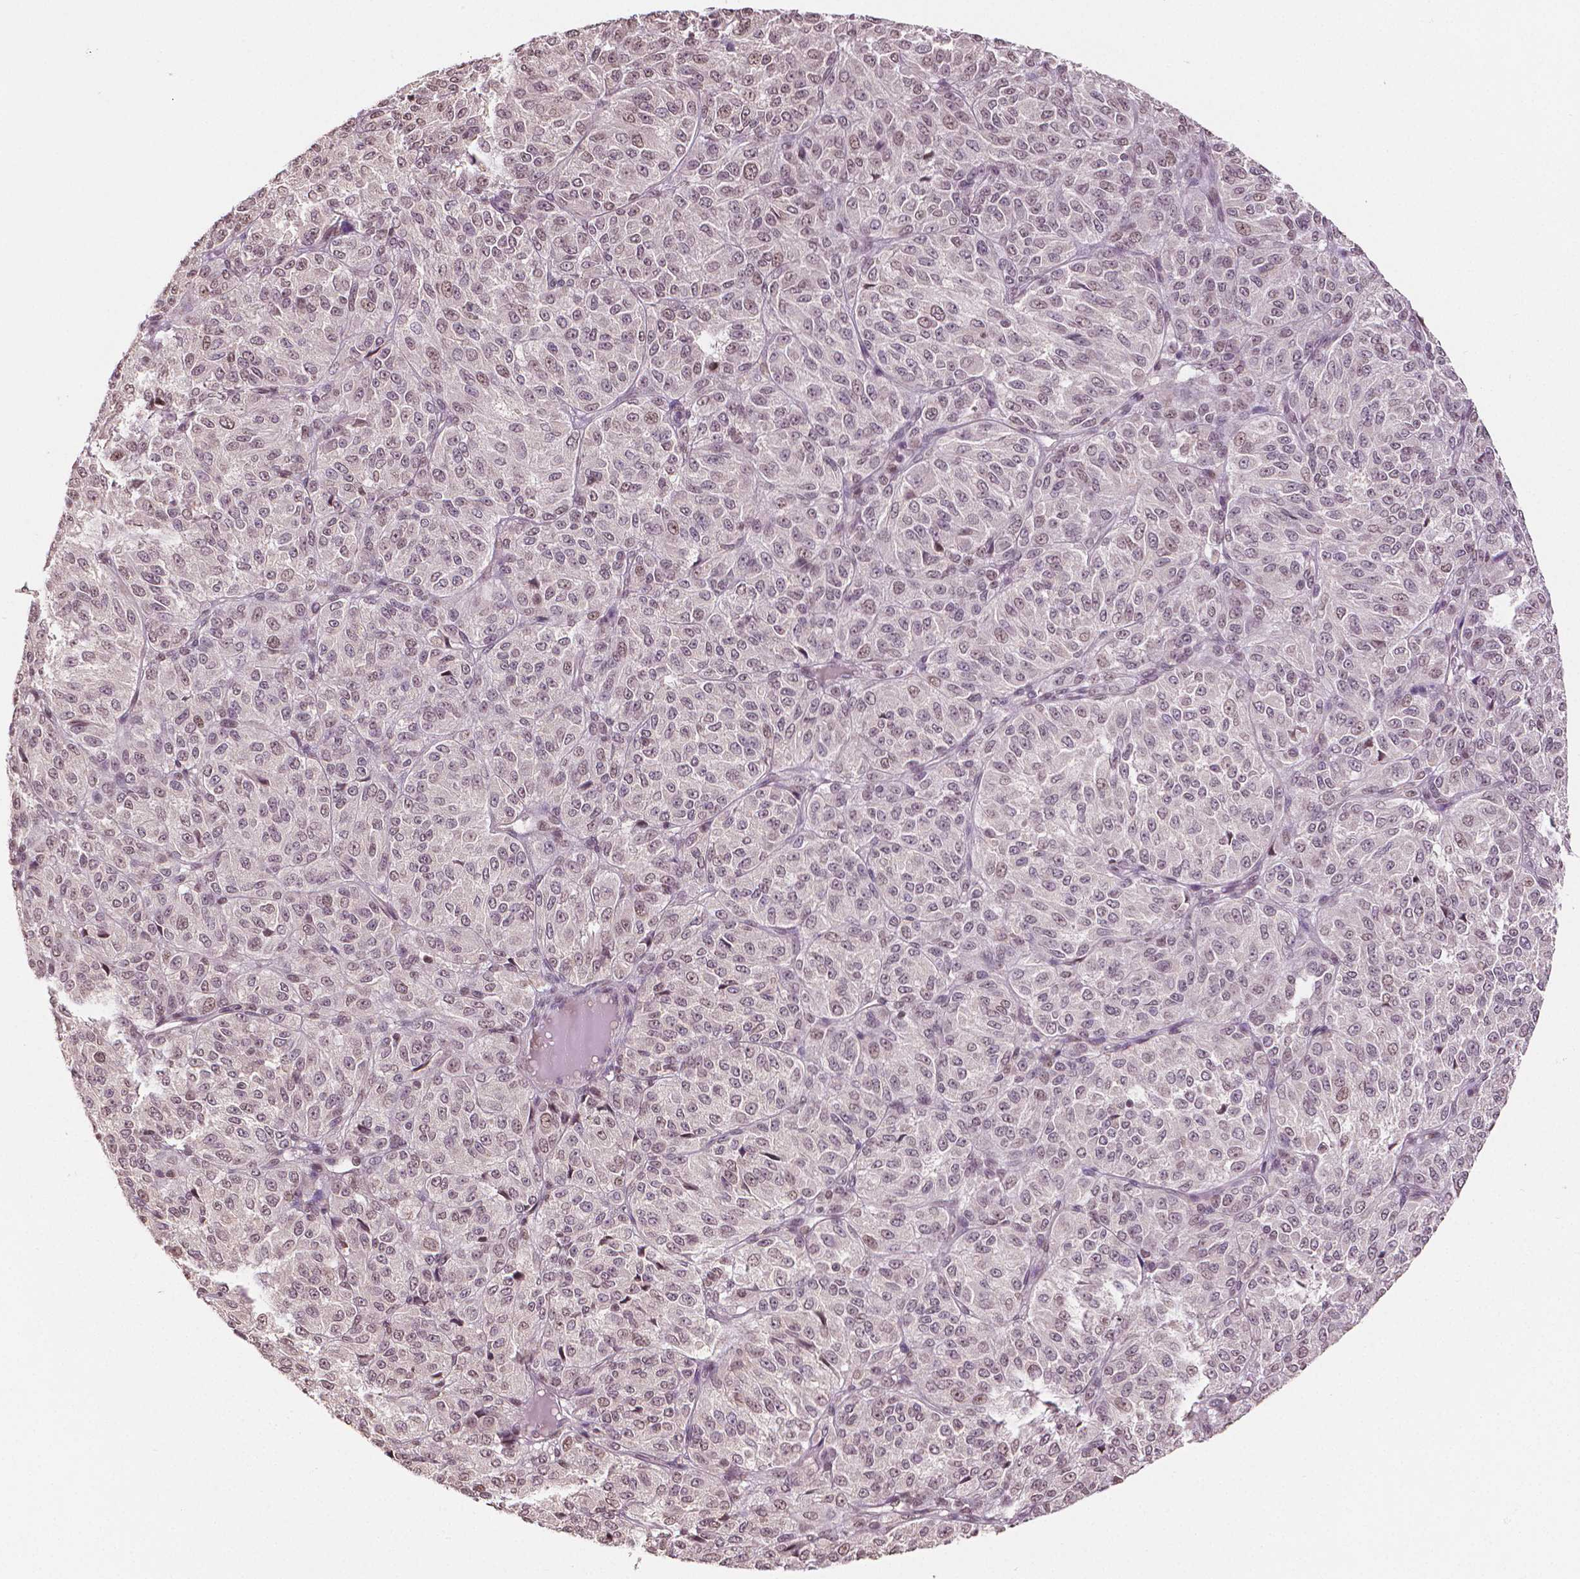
{"staining": {"intensity": "weak", "quantity": ">75%", "location": "nuclear"}, "tissue": "melanoma", "cell_type": "Tumor cells", "image_type": "cancer", "snomed": [{"axis": "morphology", "description": "Malignant melanoma, Metastatic site"}, {"axis": "topography", "description": "Brain"}], "caption": "Melanoma was stained to show a protein in brown. There is low levels of weak nuclear positivity in about >75% of tumor cells.", "gene": "DEK", "patient": {"sex": "female", "age": 56}}